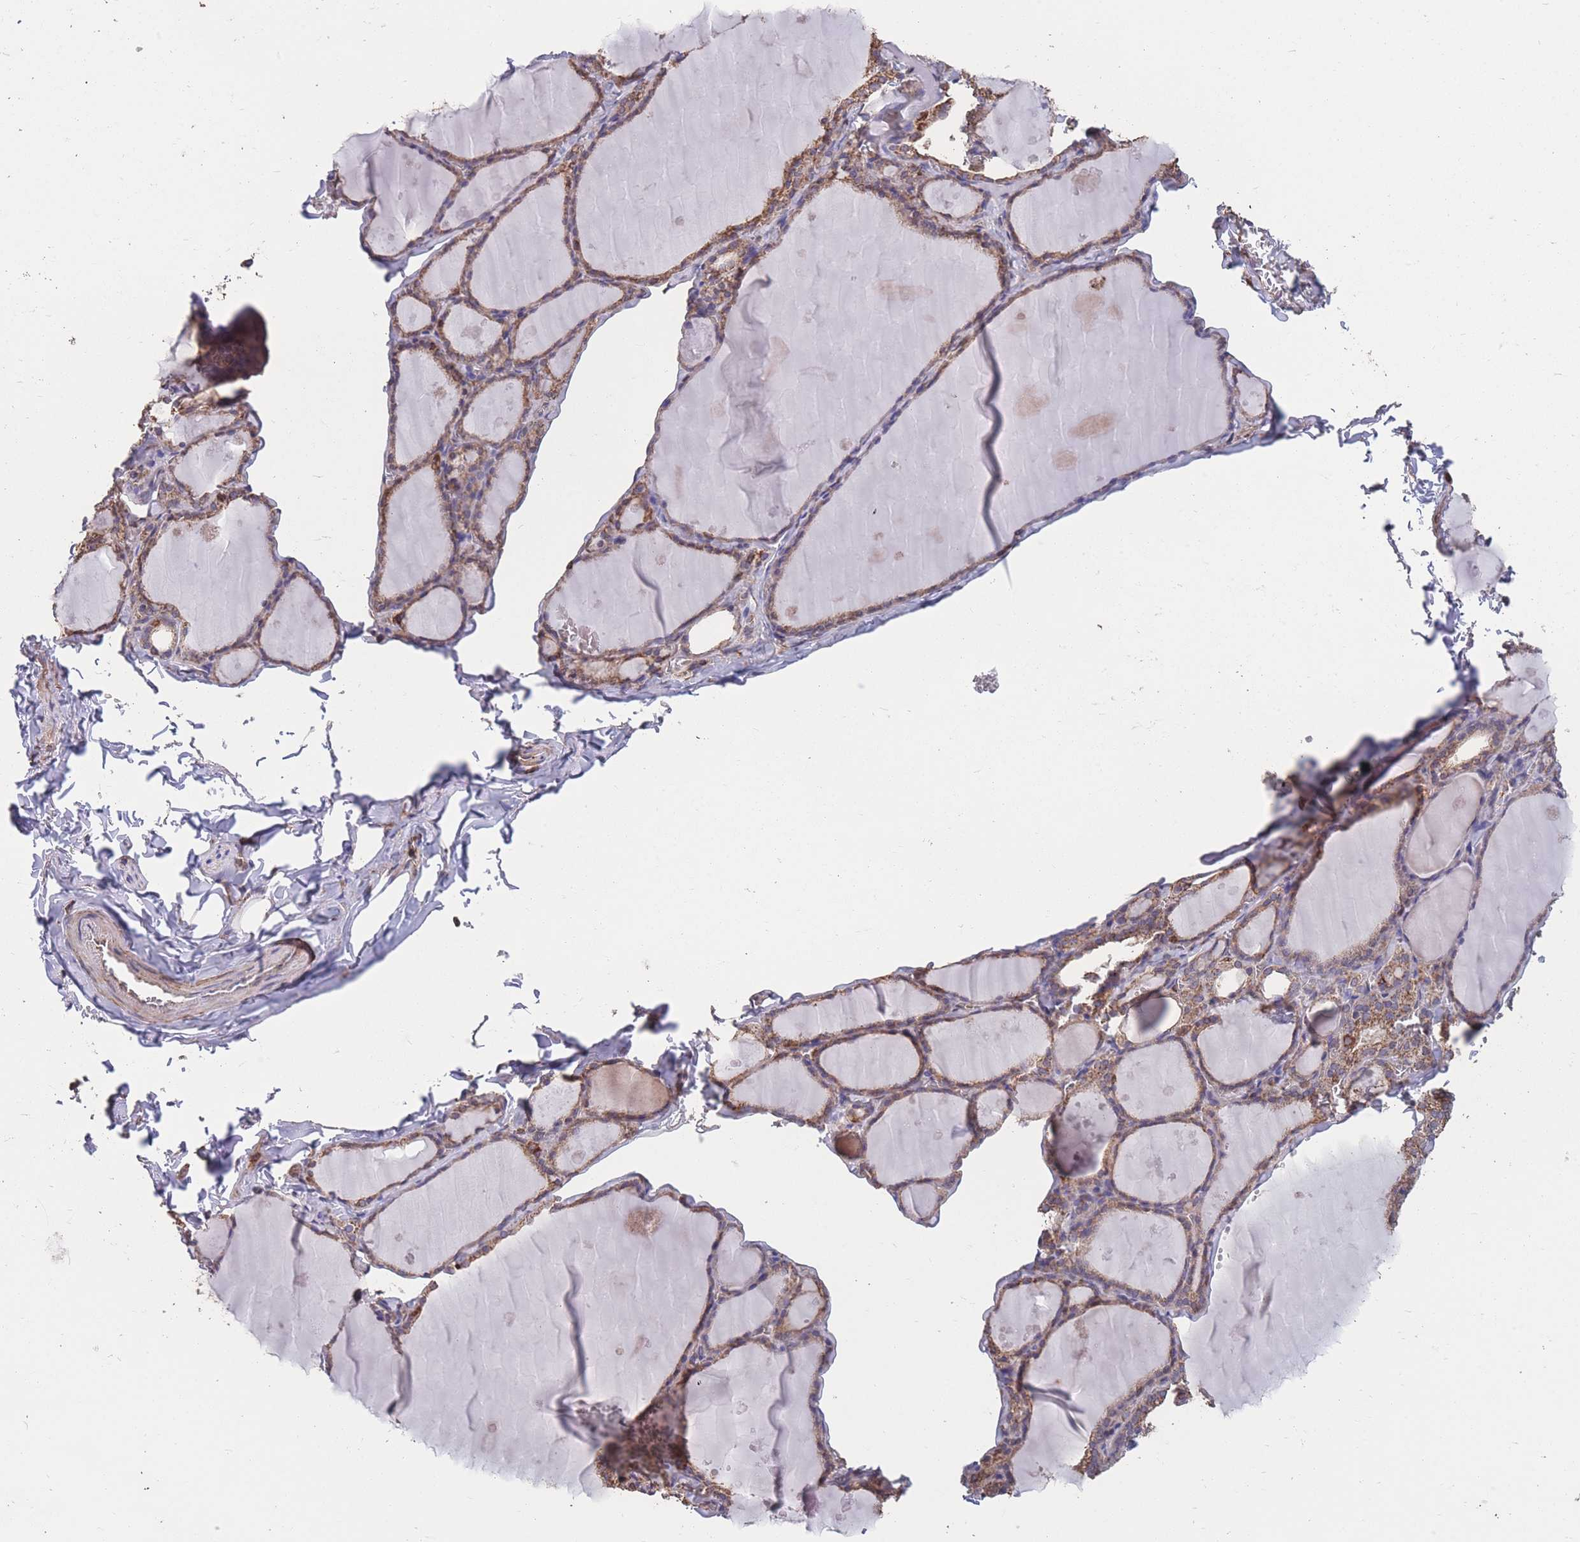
{"staining": {"intensity": "moderate", "quantity": ">75%", "location": "cytoplasmic/membranous"}, "tissue": "thyroid gland", "cell_type": "Glandular cells", "image_type": "normal", "snomed": [{"axis": "morphology", "description": "Normal tissue, NOS"}, {"axis": "topography", "description": "Thyroid gland"}], "caption": "Immunohistochemical staining of normal human thyroid gland displays medium levels of moderate cytoplasmic/membranous expression in about >75% of glandular cells.", "gene": "NUDT21", "patient": {"sex": "male", "age": 56}}